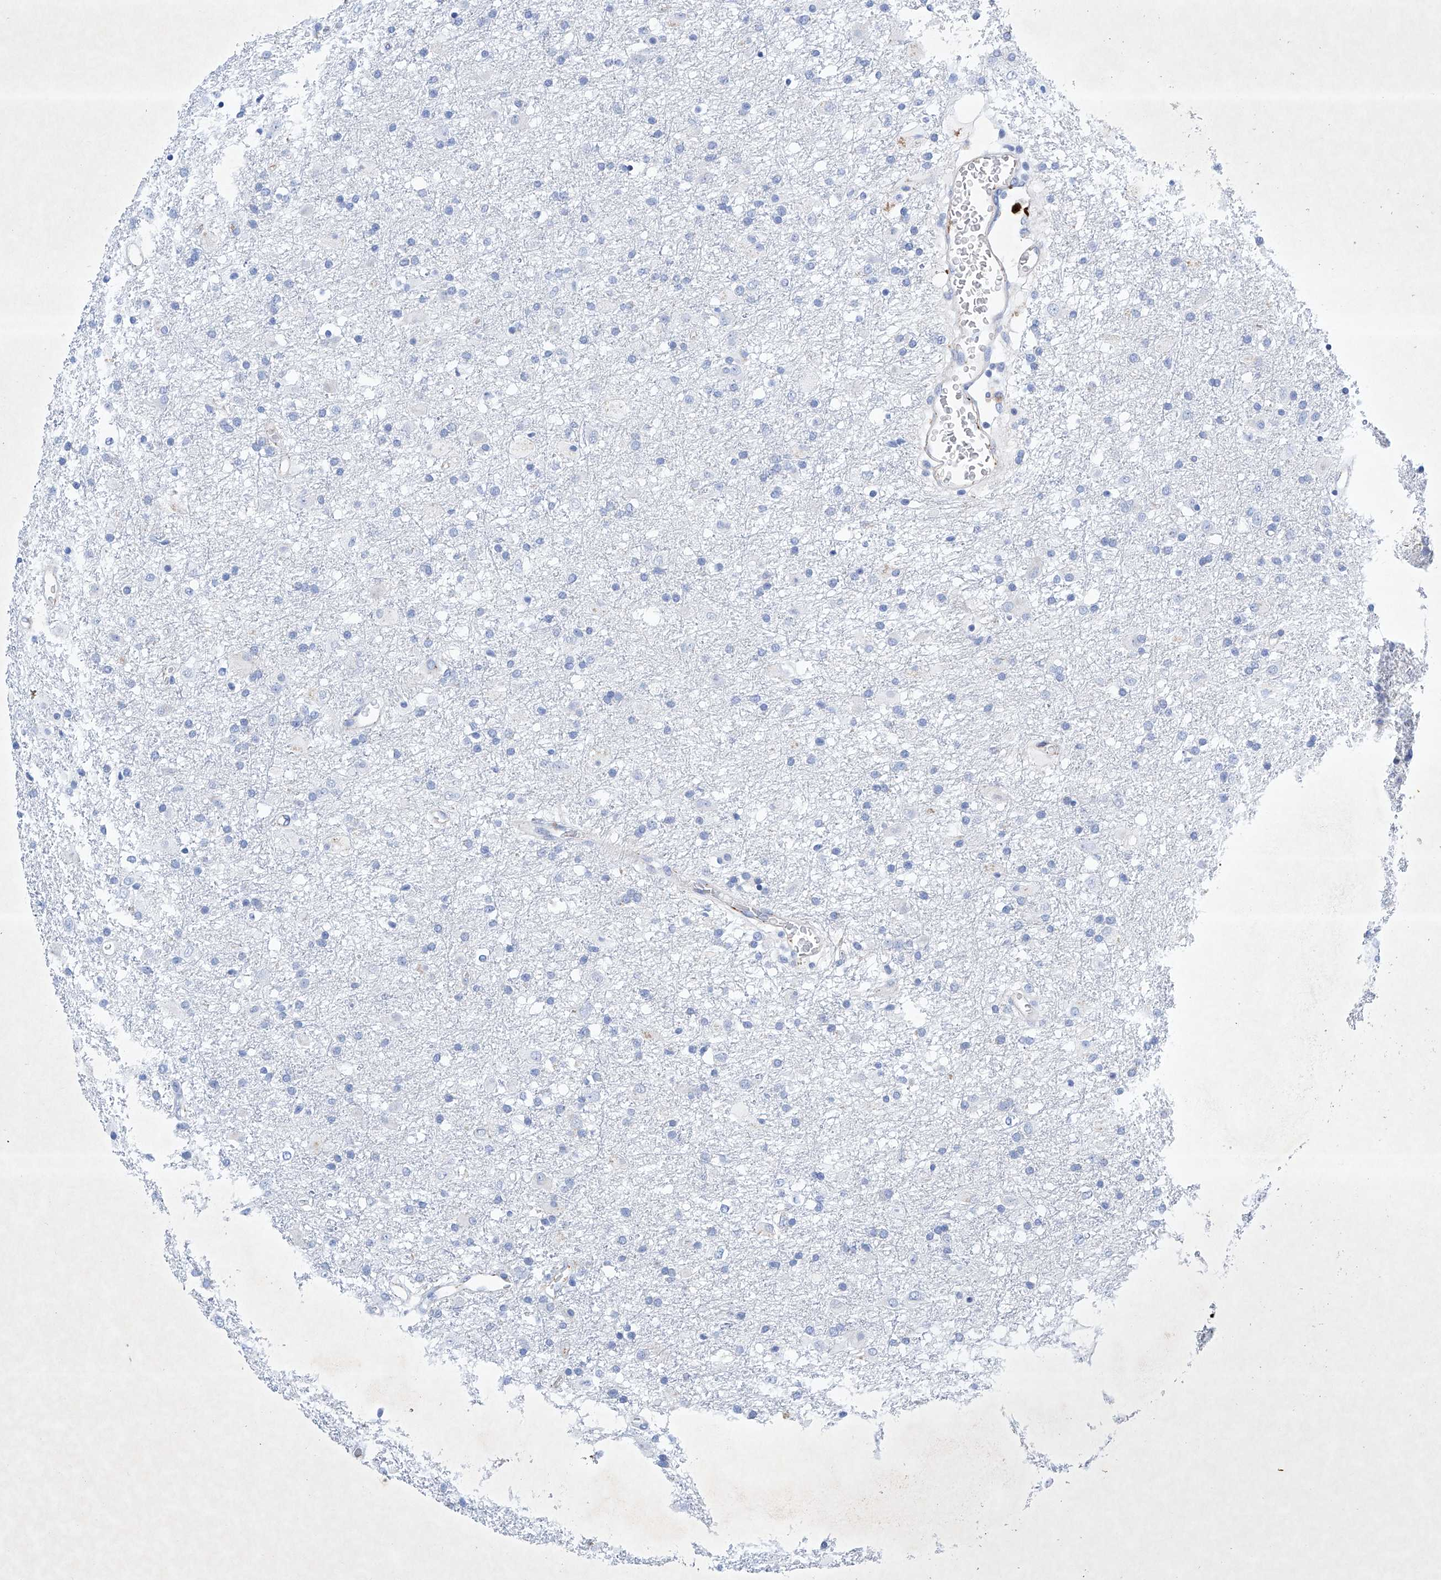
{"staining": {"intensity": "negative", "quantity": "none", "location": "none"}, "tissue": "glioma", "cell_type": "Tumor cells", "image_type": "cancer", "snomed": [{"axis": "morphology", "description": "Glioma, malignant, Low grade"}, {"axis": "topography", "description": "Brain"}], "caption": "DAB immunohistochemical staining of human glioma displays no significant expression in tumor cells.", "gene": "ETV7", "patient": {"sex": "male", "age": 65}}